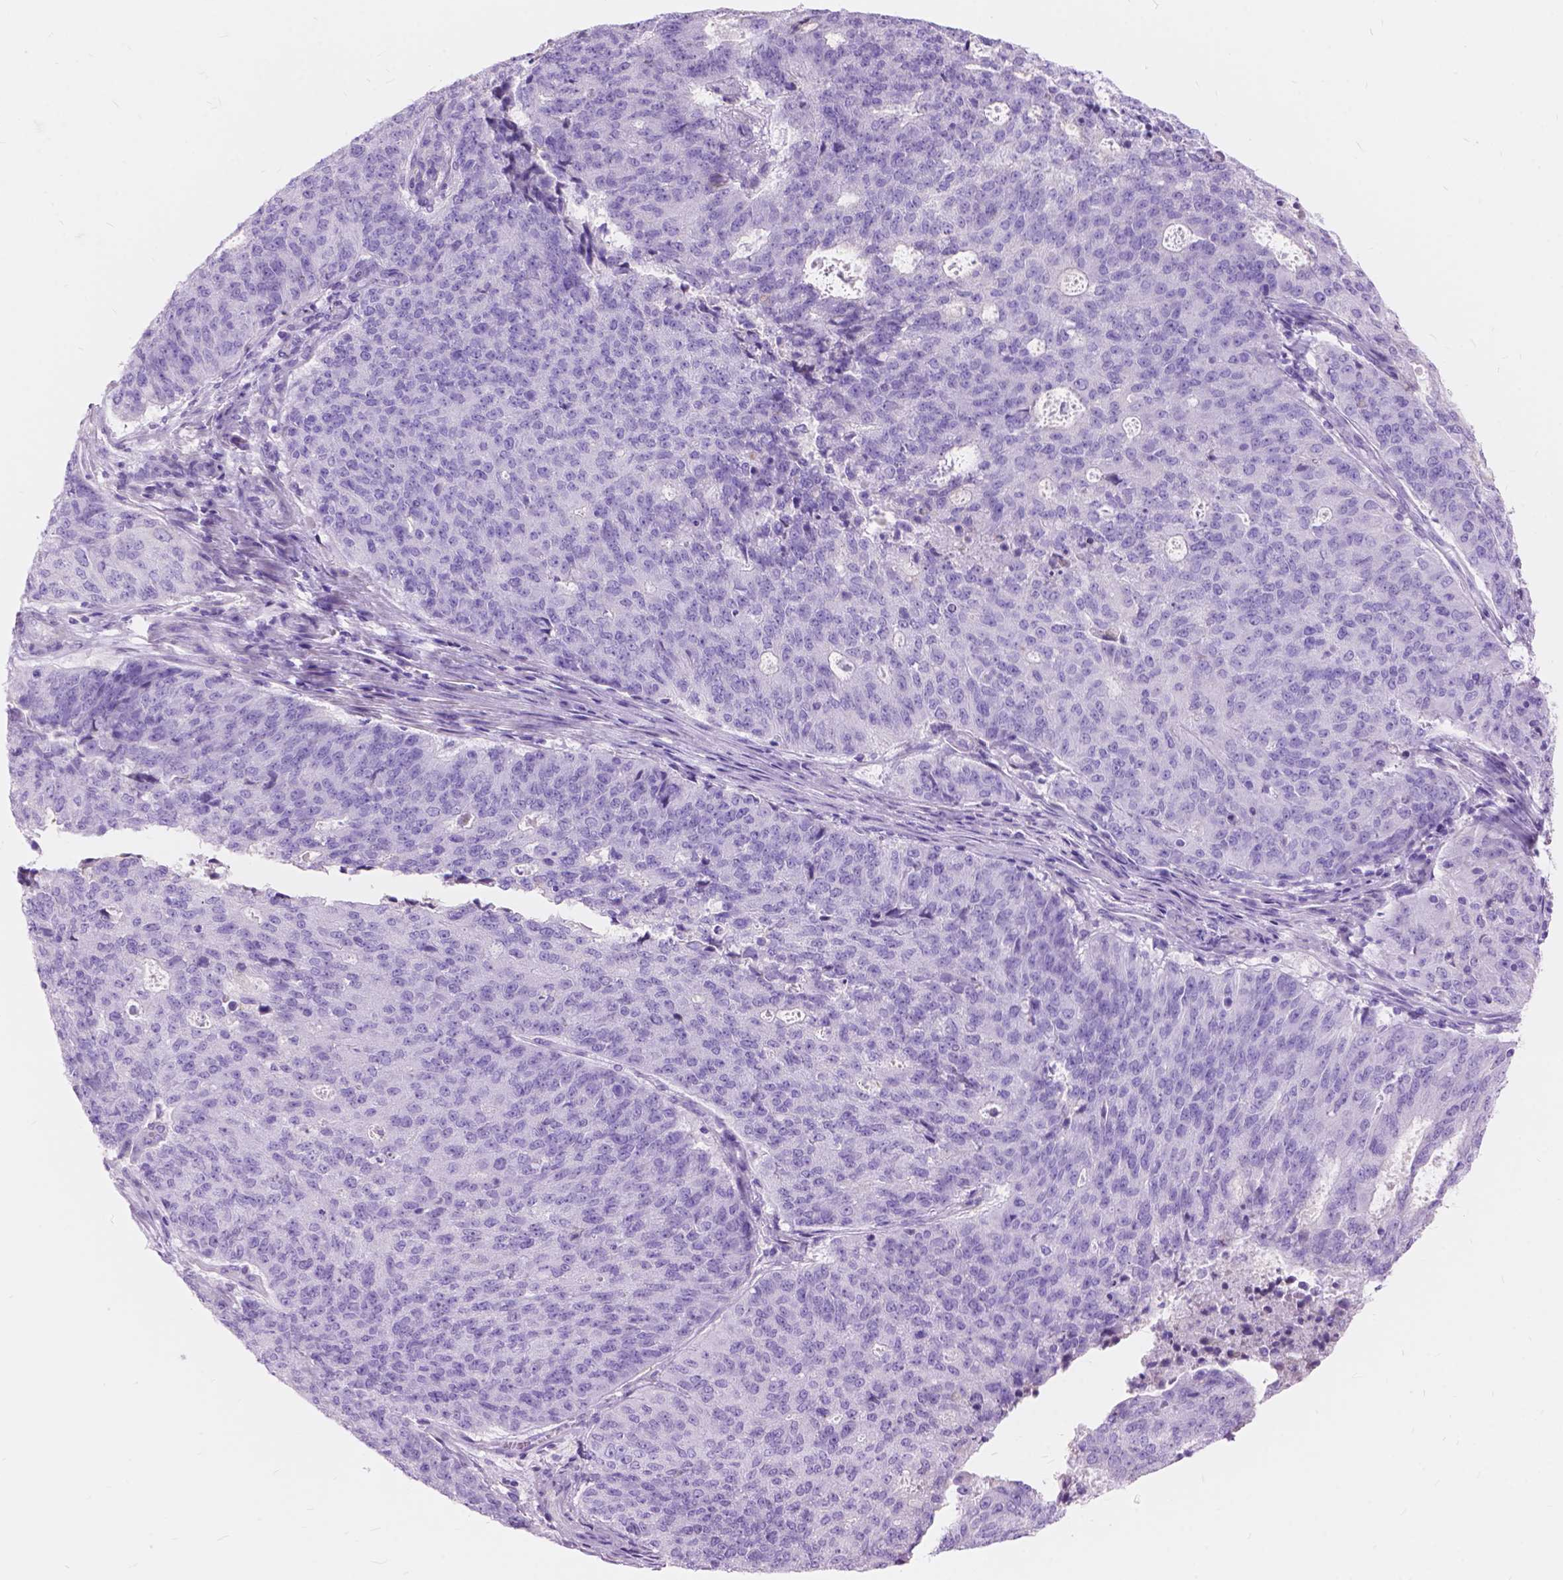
{"staining": {"intensity": "negative", "quantity": "none", "location": "none"}, "tissue": "endometrial cancer", "cell_type": "Tumor cells", "image_type": "cancer", "snomed": [{"axis": "morphology", "description": "Adenocarcinoma, NOS"}, {"axis": "topography", "description": "Endometrium"}], "caption": "There is no significant staining in tumor cells of endometrial cancer.", "gene": "FOXL2", "patient": {"sex": "female", "age": 82}}